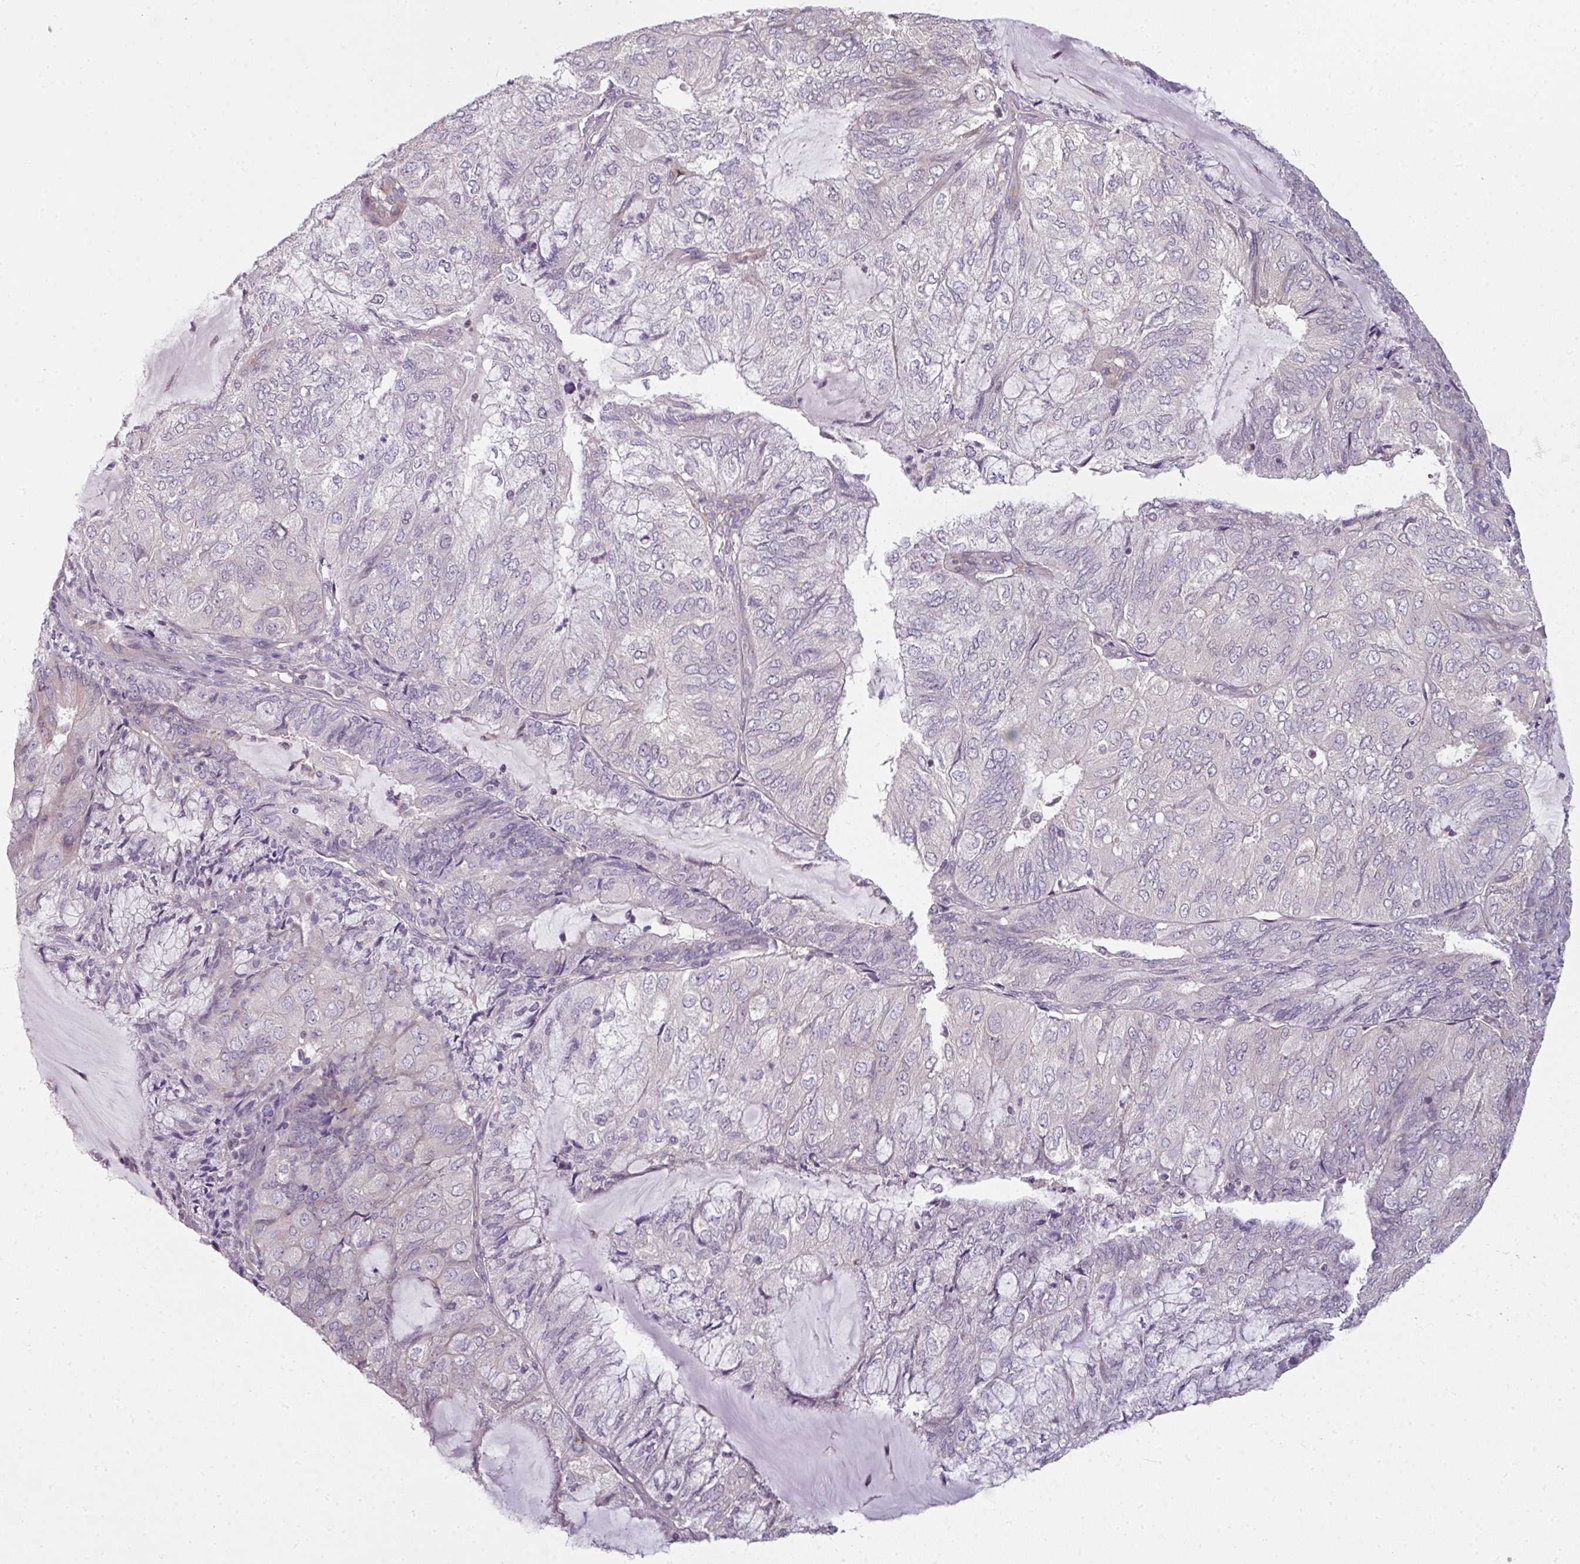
{"staining": {"intensity": "negative", "quantity": "none", "location": "none"}, "tissue": "endometrial cancer", "cell_type": "Tumor cells", "image_type": "cancer", "snomed": [{"axis": "morphology", "description": "Adenocarcinoma, NOS"}, {"axis": "topography", "description": "Endometrium"}], "caption": "High power microscopy photomicrograph of an immunohistochemistry (IHC) image of endometrial cancer (adenocarcinoma), revealing no significant positivity in tumor cells.", "gene": "C19orf33", "patient": {"sex": "female", "age": 81}}